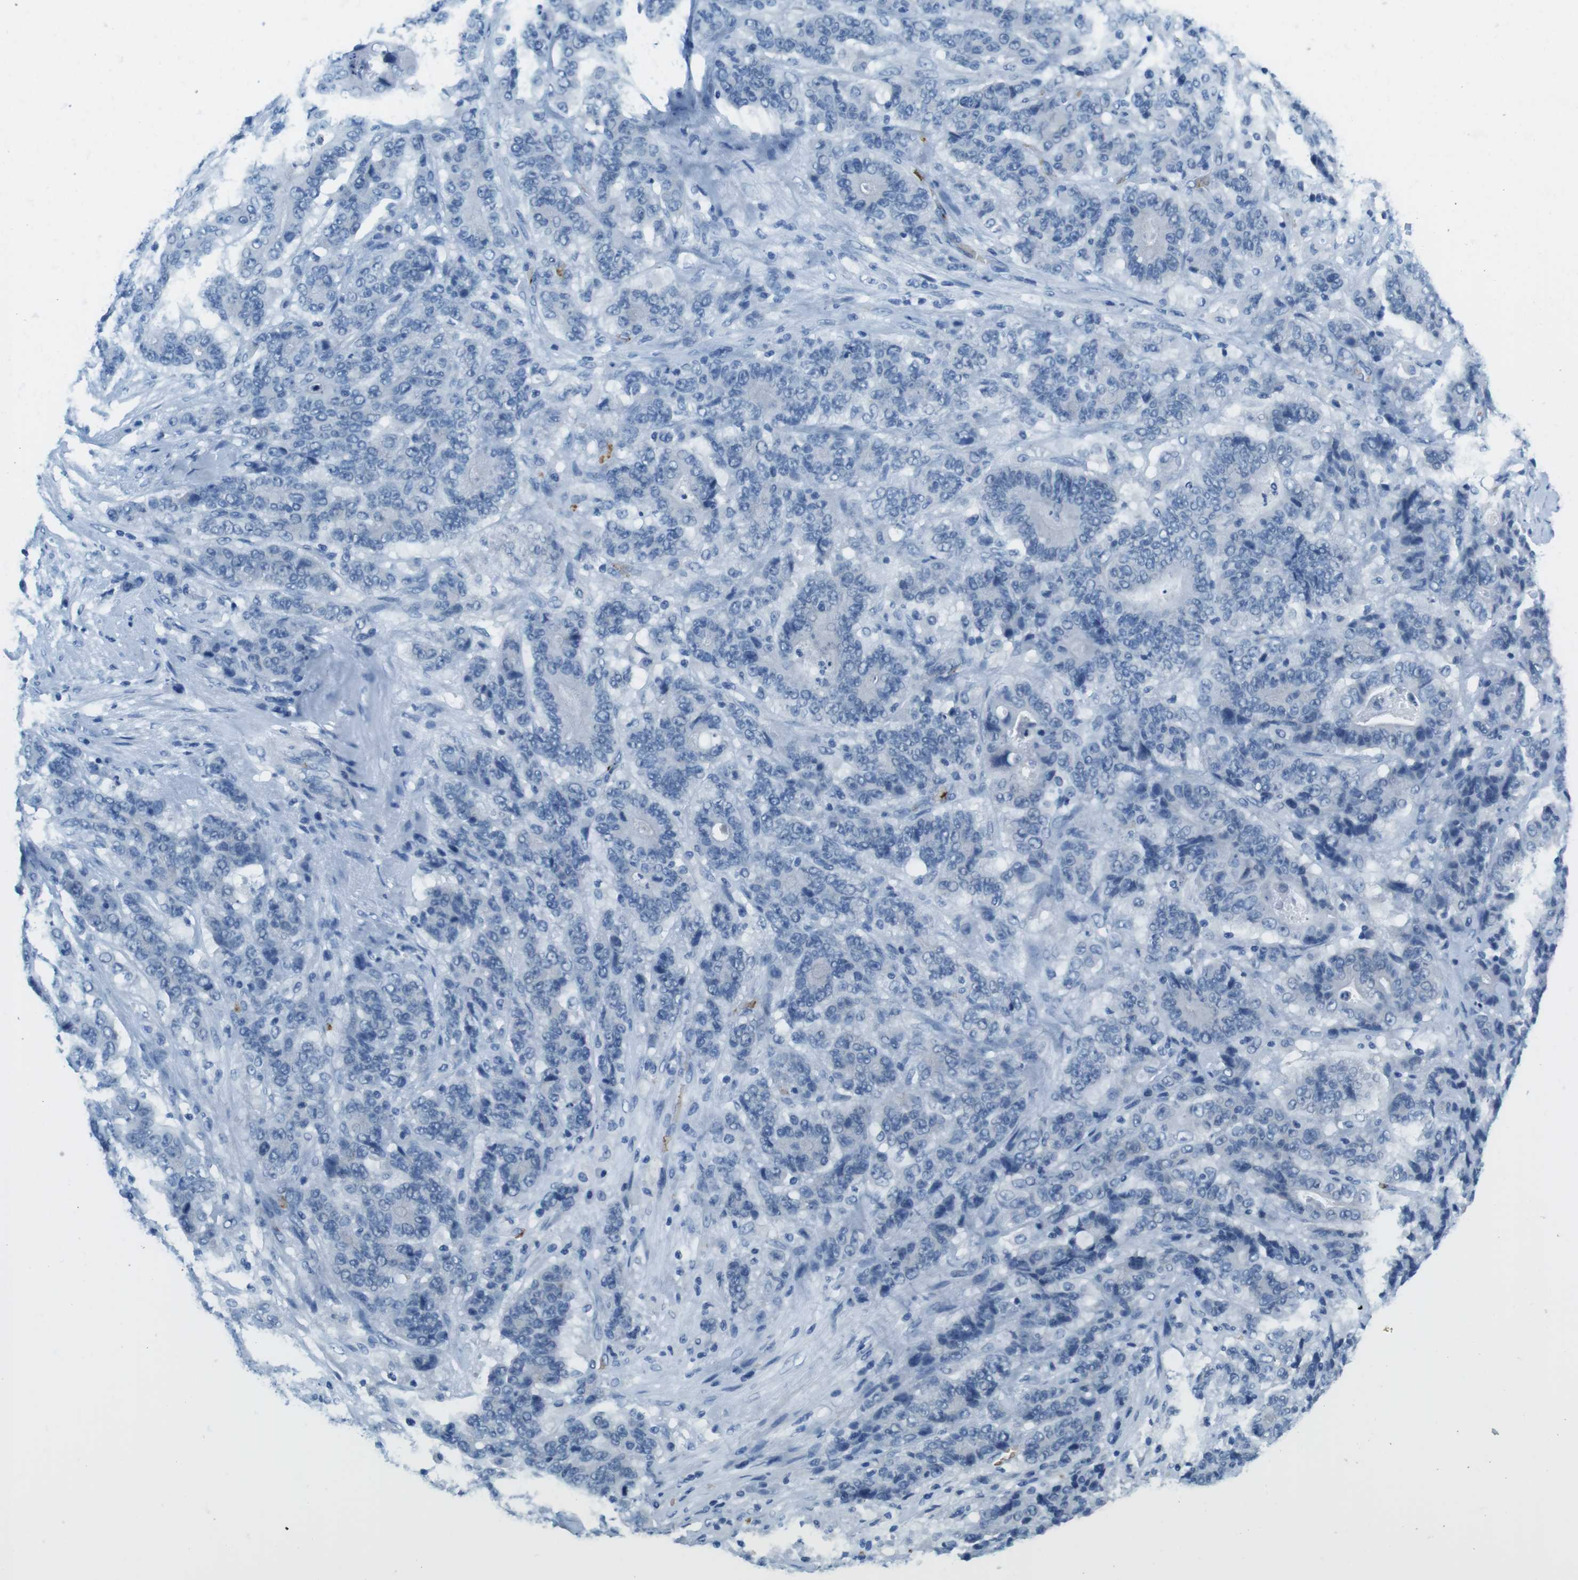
{"staining": {"intensity": "negative", "quantity": "none", "location": "none"}, "tissue": "stomach cancer", "cell_type": "Tumor cells", "image_type": "cancer", "snomed": [{"axis": "morphology", "description": "Adenocarcinoma, NOS"}, {"axis": "topography", "description": "Stomach"}], "caption": "High magnification brightfield microscopy of stomach cancer stained with DAB (brown) and counterstained with hematoxylin (blue): tumor cells show no significant staining.", "gene": "TFAP2C", "patient": {"sex": "female", "age": 73}}